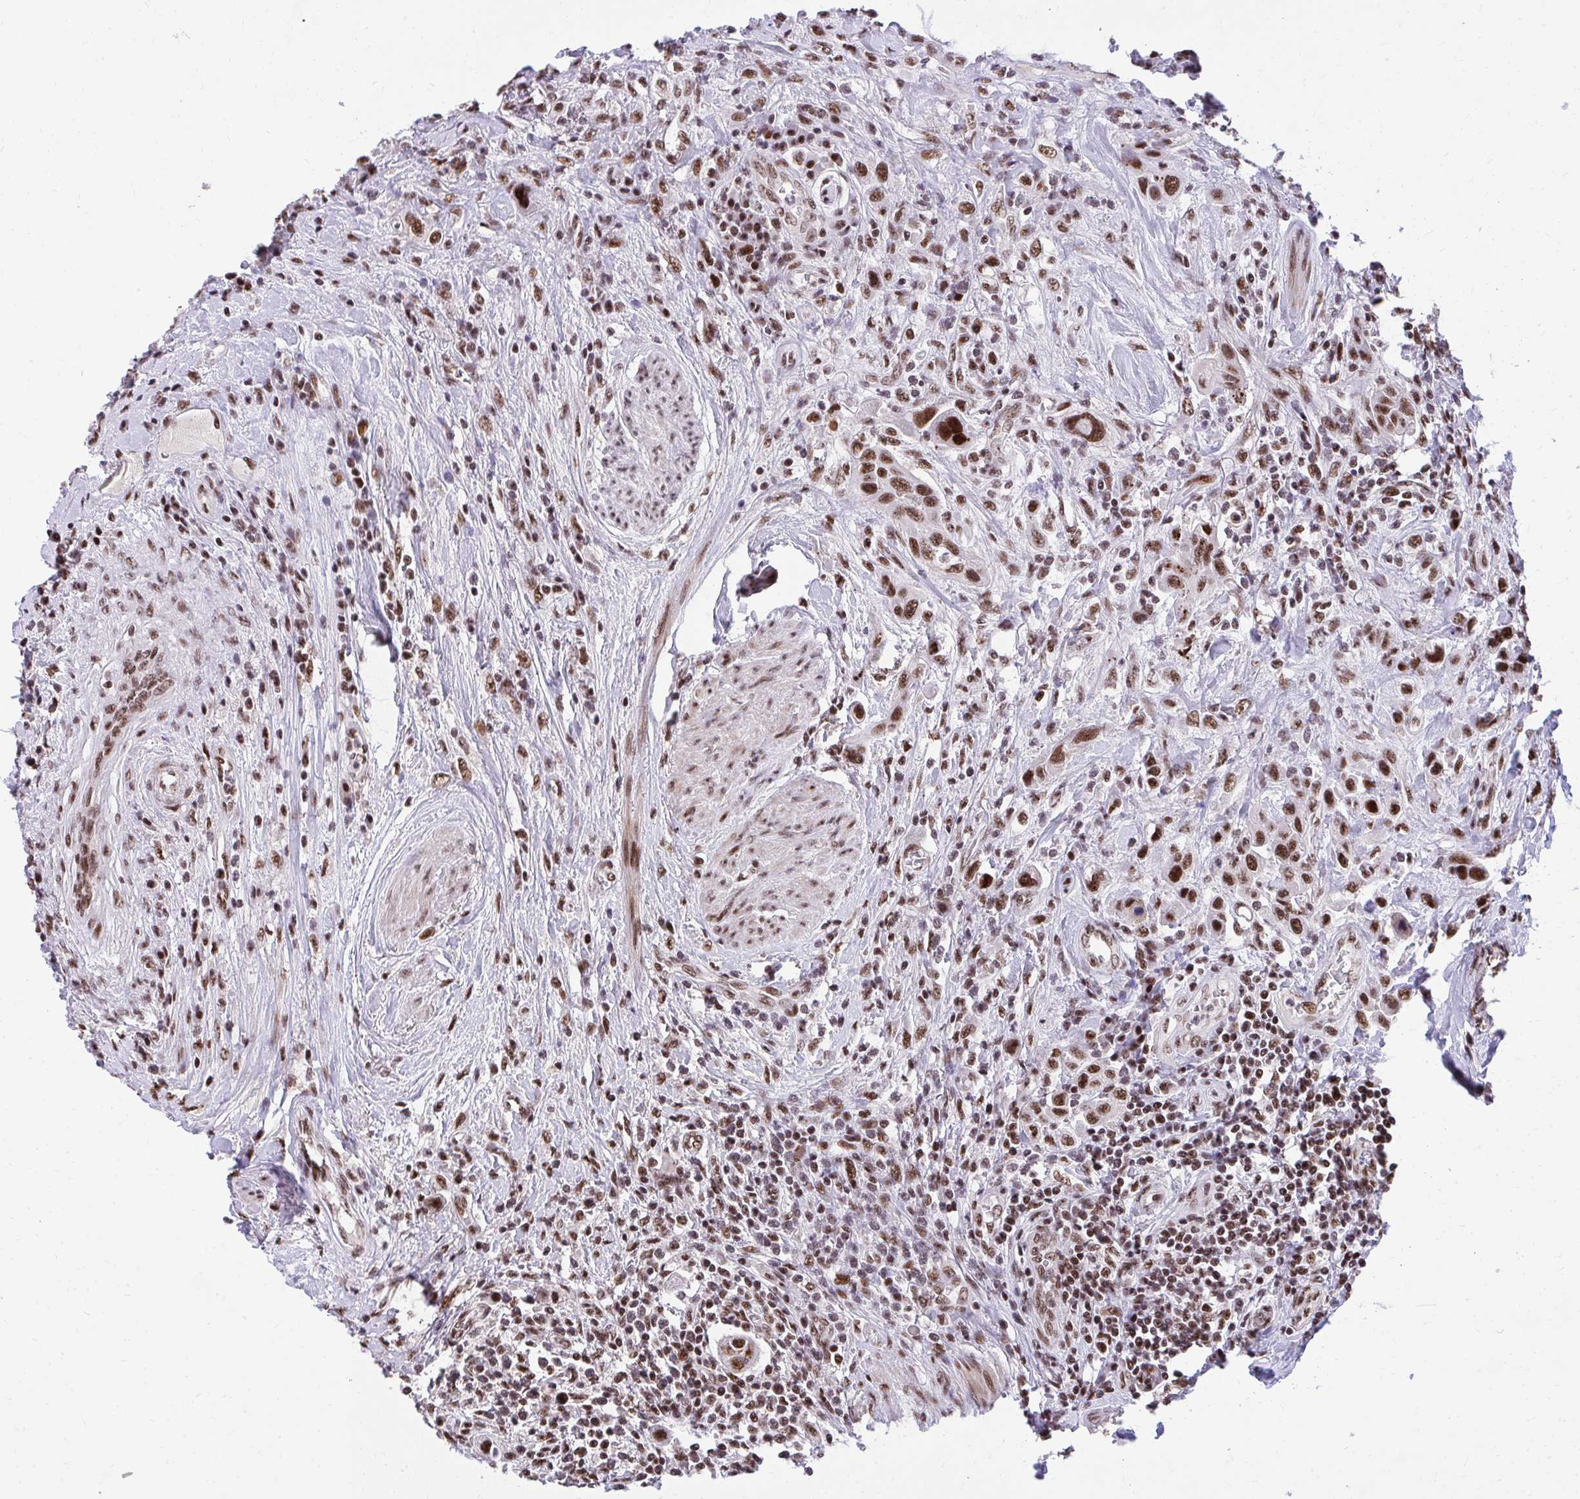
{"staining": {"intensity": "strong", "quantity": ">75%", "location": "nuclear"}, "tissue": "urothelial cancer", "cell_type": "Tumor cells", "image_type": "cancer", "snomed": [{"axis": "morphology", "description": "Urothelial carcinoma, High grade"}, {"axis": "topography", "description": "Urinary bladder"}], "caption": "Urothelial cancer stained for a protein shows strong nuclear positivity in tumor cells.", "gene": "SYNE4", "patient": {"sex": "male", "age": 50}}